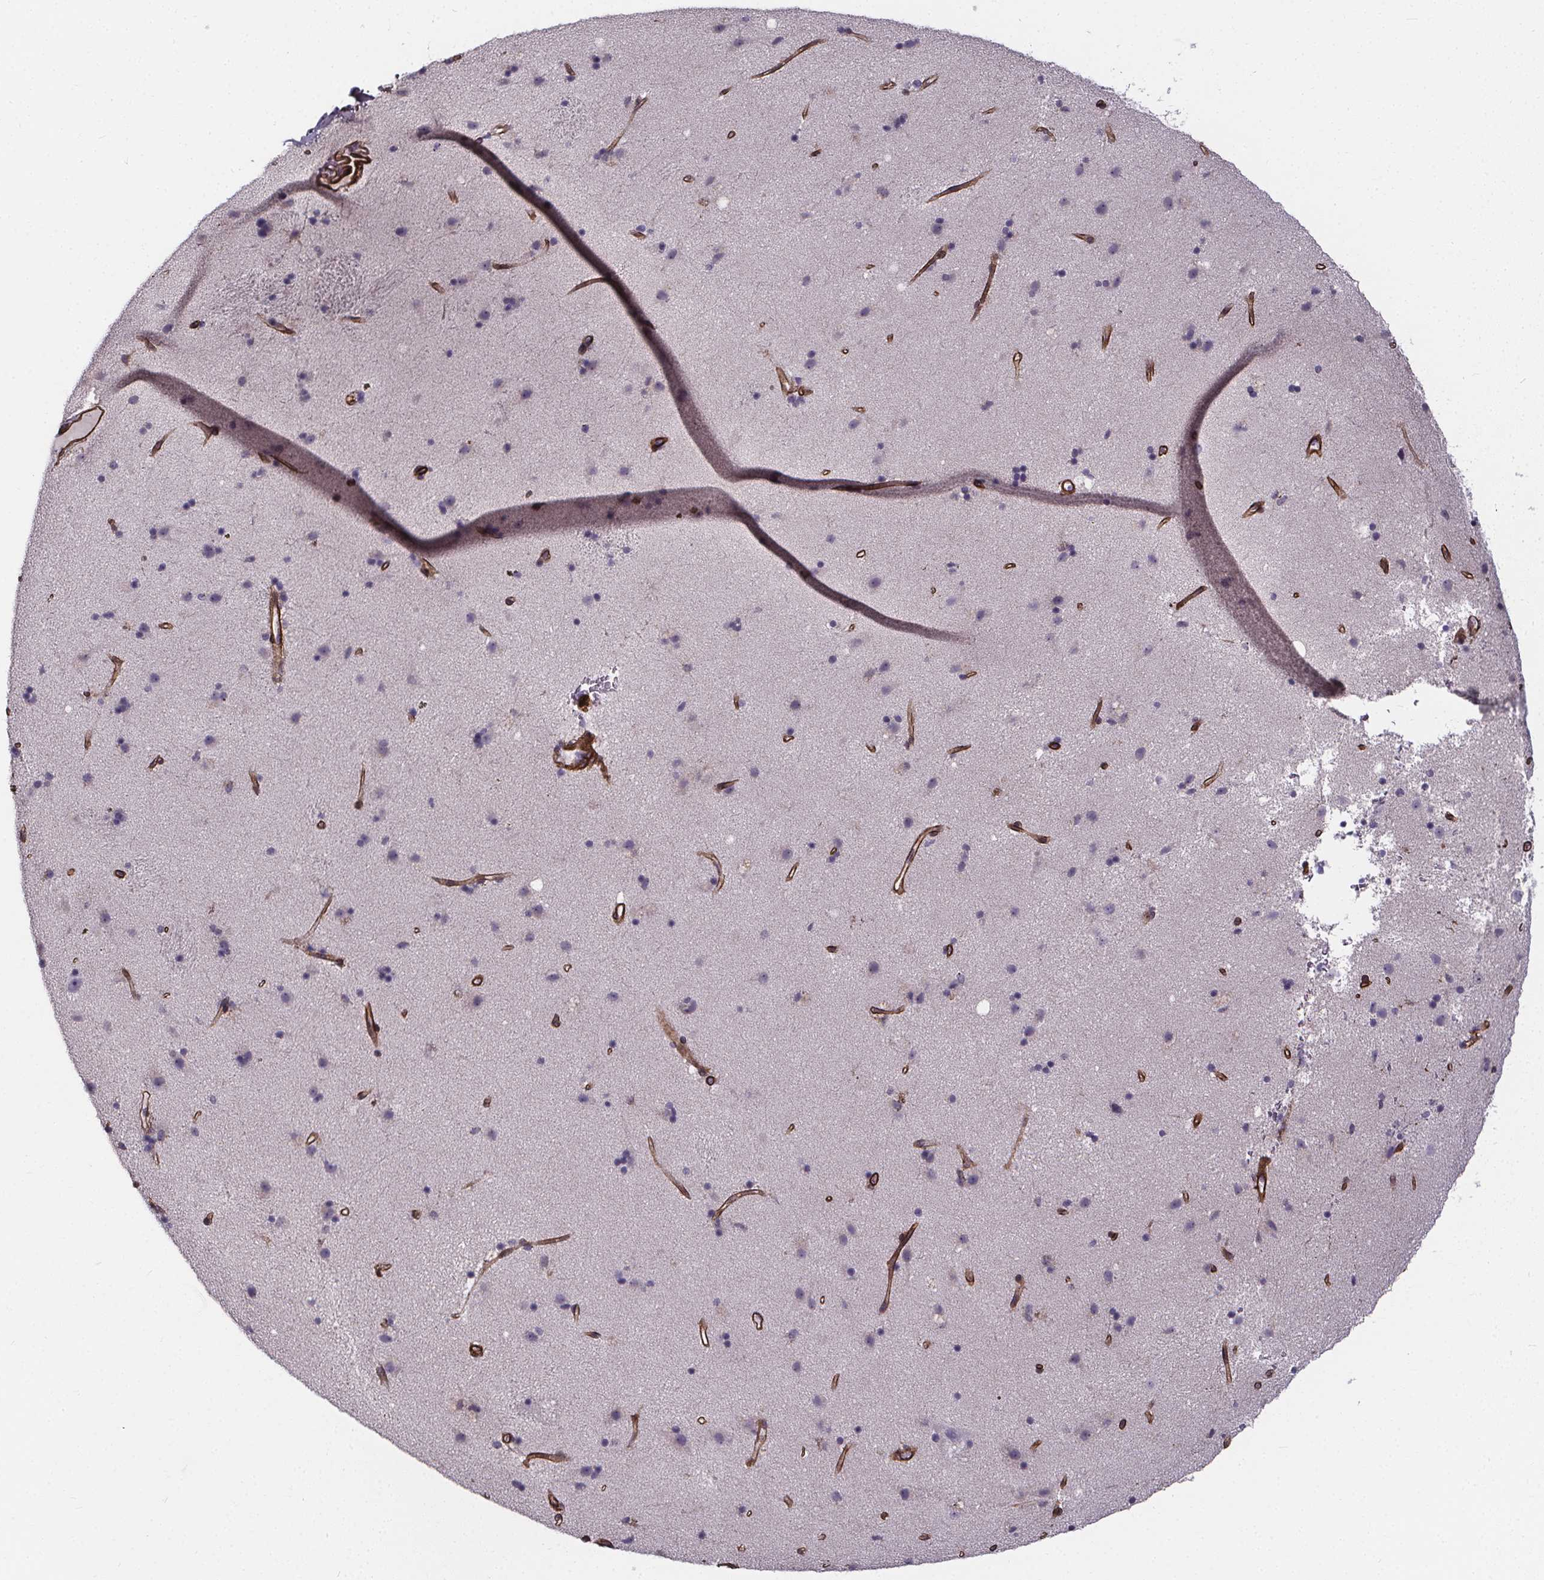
{"staining": {"intensity": "negative", "quantity": "none", "location": "none"}, "tissue": "caudate", "cell_type": "Glial cells", "image_type": "normal", "snomed": [{"axis": "morphology", "description": "Normal tissue, NOS"}, {"axis": "topography", "description": "Lateral ventricle wall"}], "caption": "Immunohistochemistry image of normal caudate: caudate stained with DAB (3,3'-diaminobenzidine) demonstrates no significant protein expression in glial cells.", "gene": "AEBP1", "patient": {"sex": "female", "age": 71}}